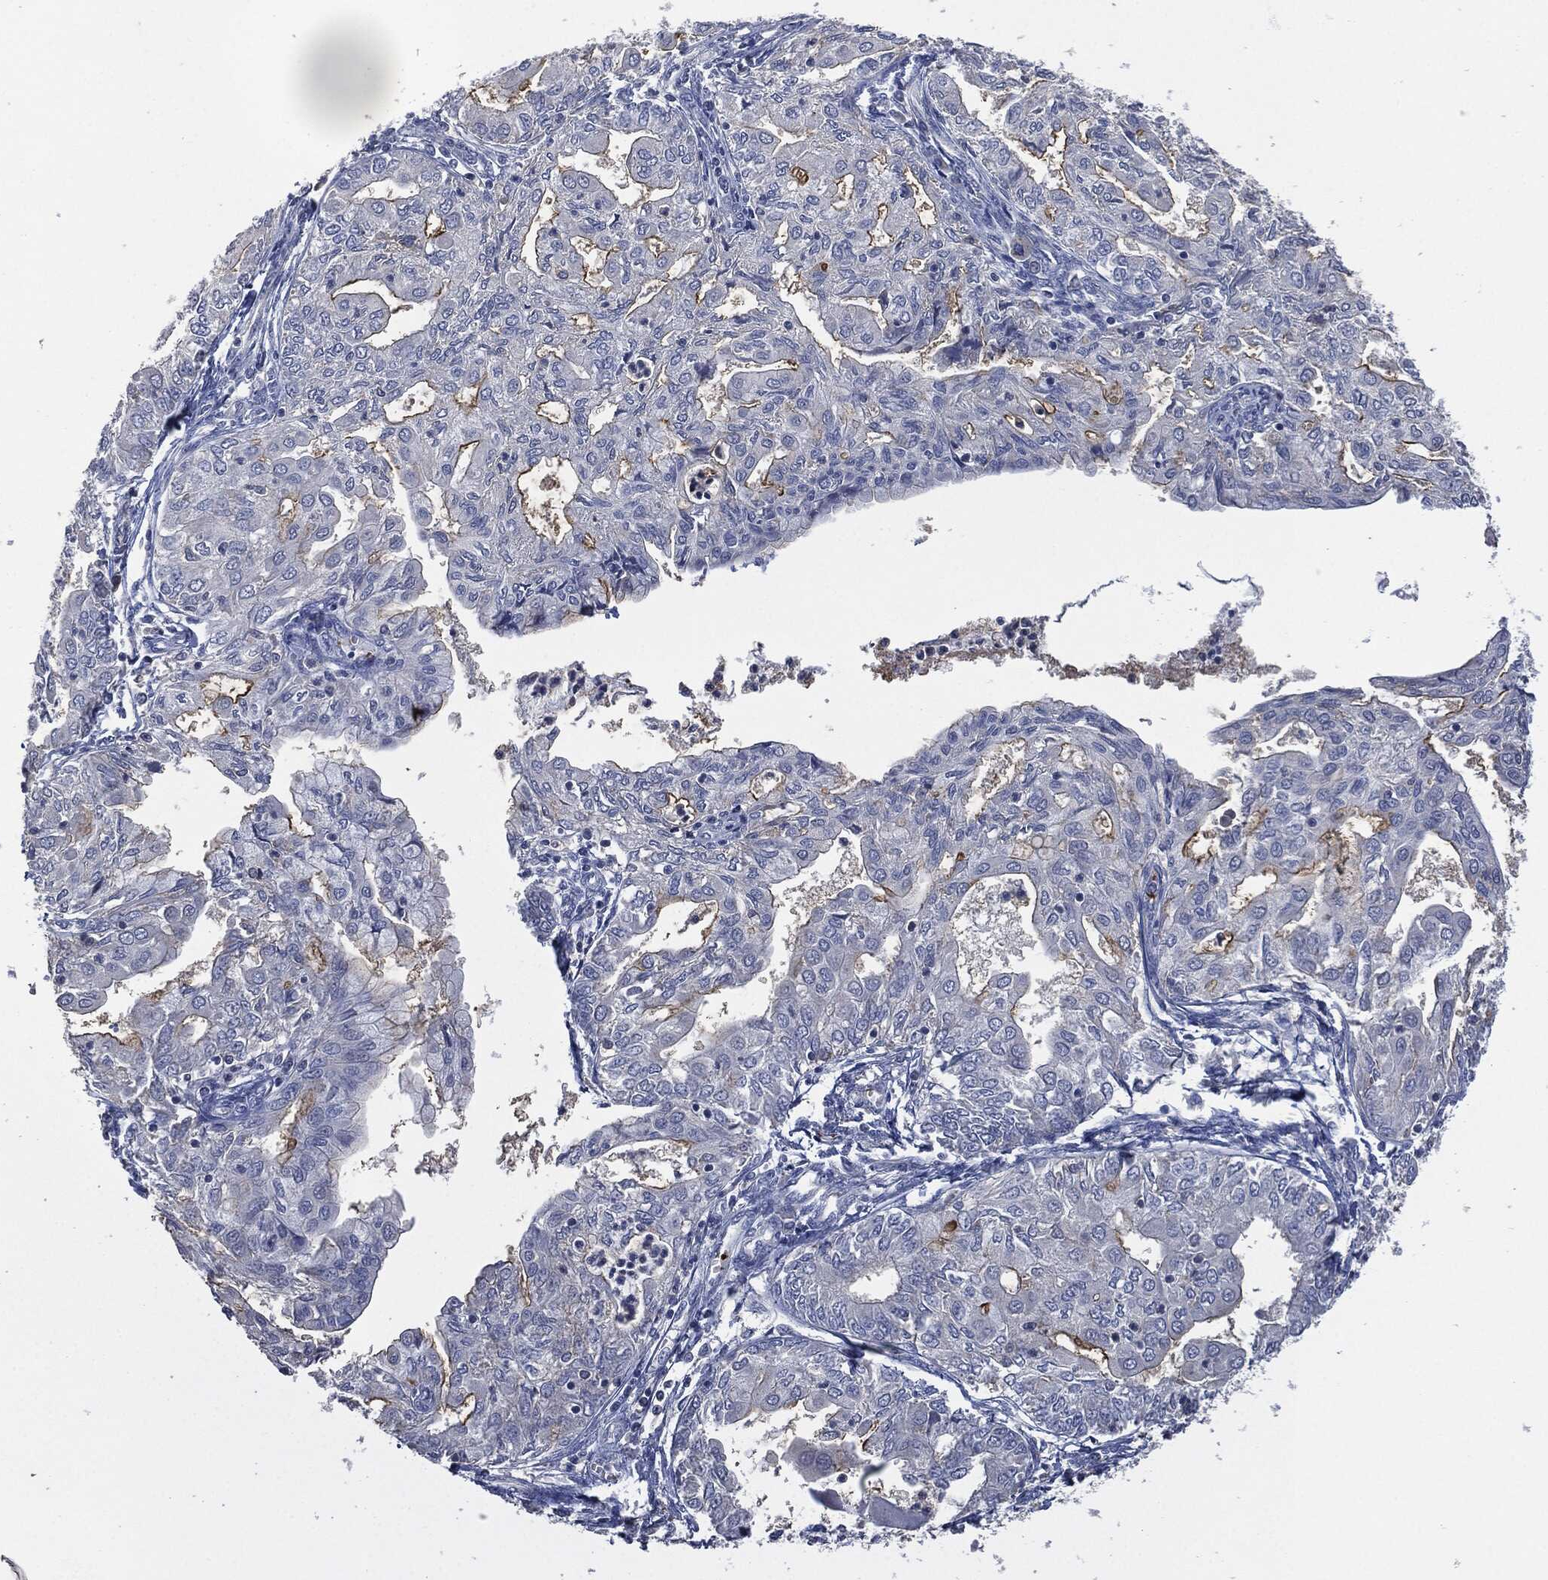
{"staining": {"intensity": "moderate", "quantity": "<25%", "location": "cytoplasmic/membranous"}, "tissue": "endometrial cancer", "cell_type": "Tumor cells", "image_type": "cancer", "snomed": [{"axis": "morphology", "description": "Adenocarcinoma, NOS"}, {"axis": "topography", "description": "Endometrium"}], "caption": "Immunohistochemical staining of endometrial cancer (adenocarcinoma) displays low levels of moderate cytoplasmic/membranous staining in about <25% of tumor cells. Immunohistochemistry (ihc) stains the protein in brown and the nuclei are stained blue.", "gene": "CD33", "patient": {"sex": "female", "age": 68}}